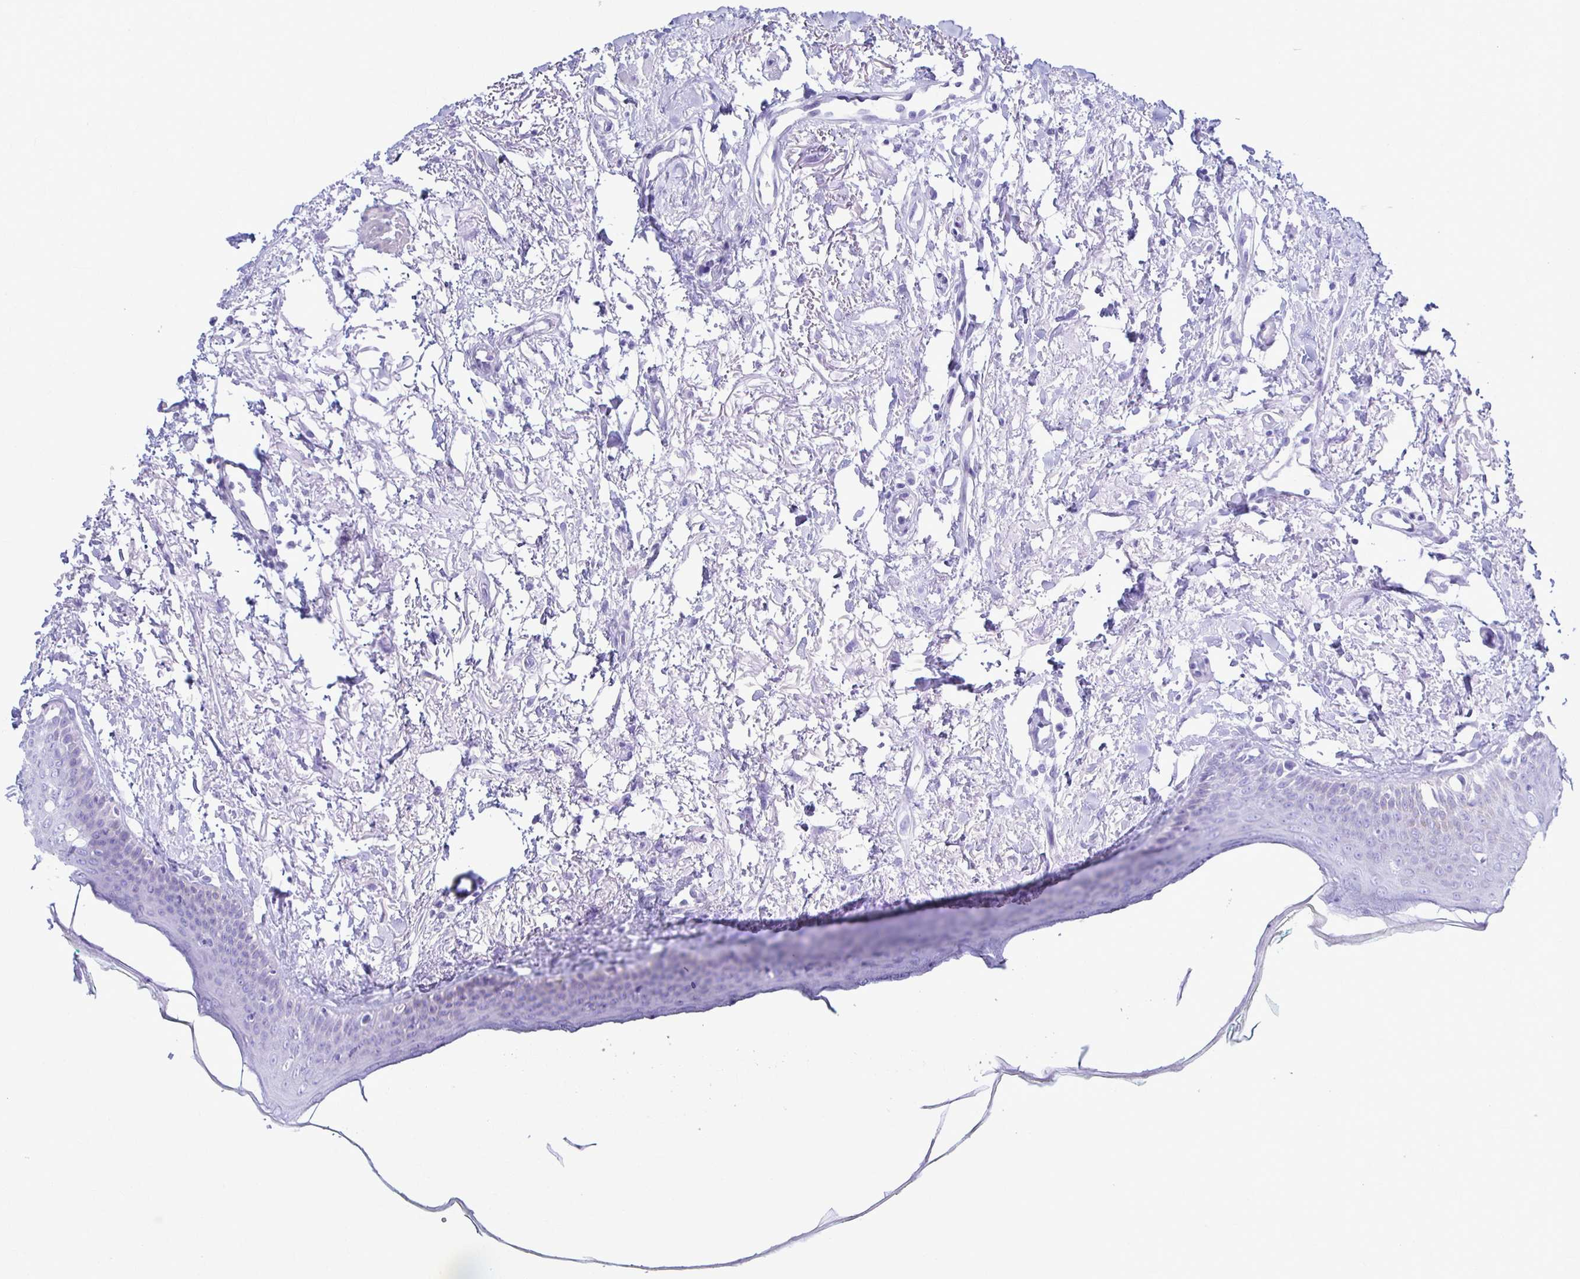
{"staining": {"intensity": "negative", "quantity": "none", "location": "none"}, "tissue": "oral mucosa", "cell_type": "Squamous epithelial cells", "image_type": "normal", "snomed": [{"axis": "morphology", "description": "Normal tissue, NOS"}, {"axis": "topography", "description": "Oral tissue"}], "caption": "IHC photomicrograph of unremarkable oral mucosa: oral mucosa stained with DAB (3,3'-diaminobenzidine) displays no significant protein expression in squamous epithelial cells.", "gene": "CTPS1", "patient": {"sex": "female", "age": 70}}